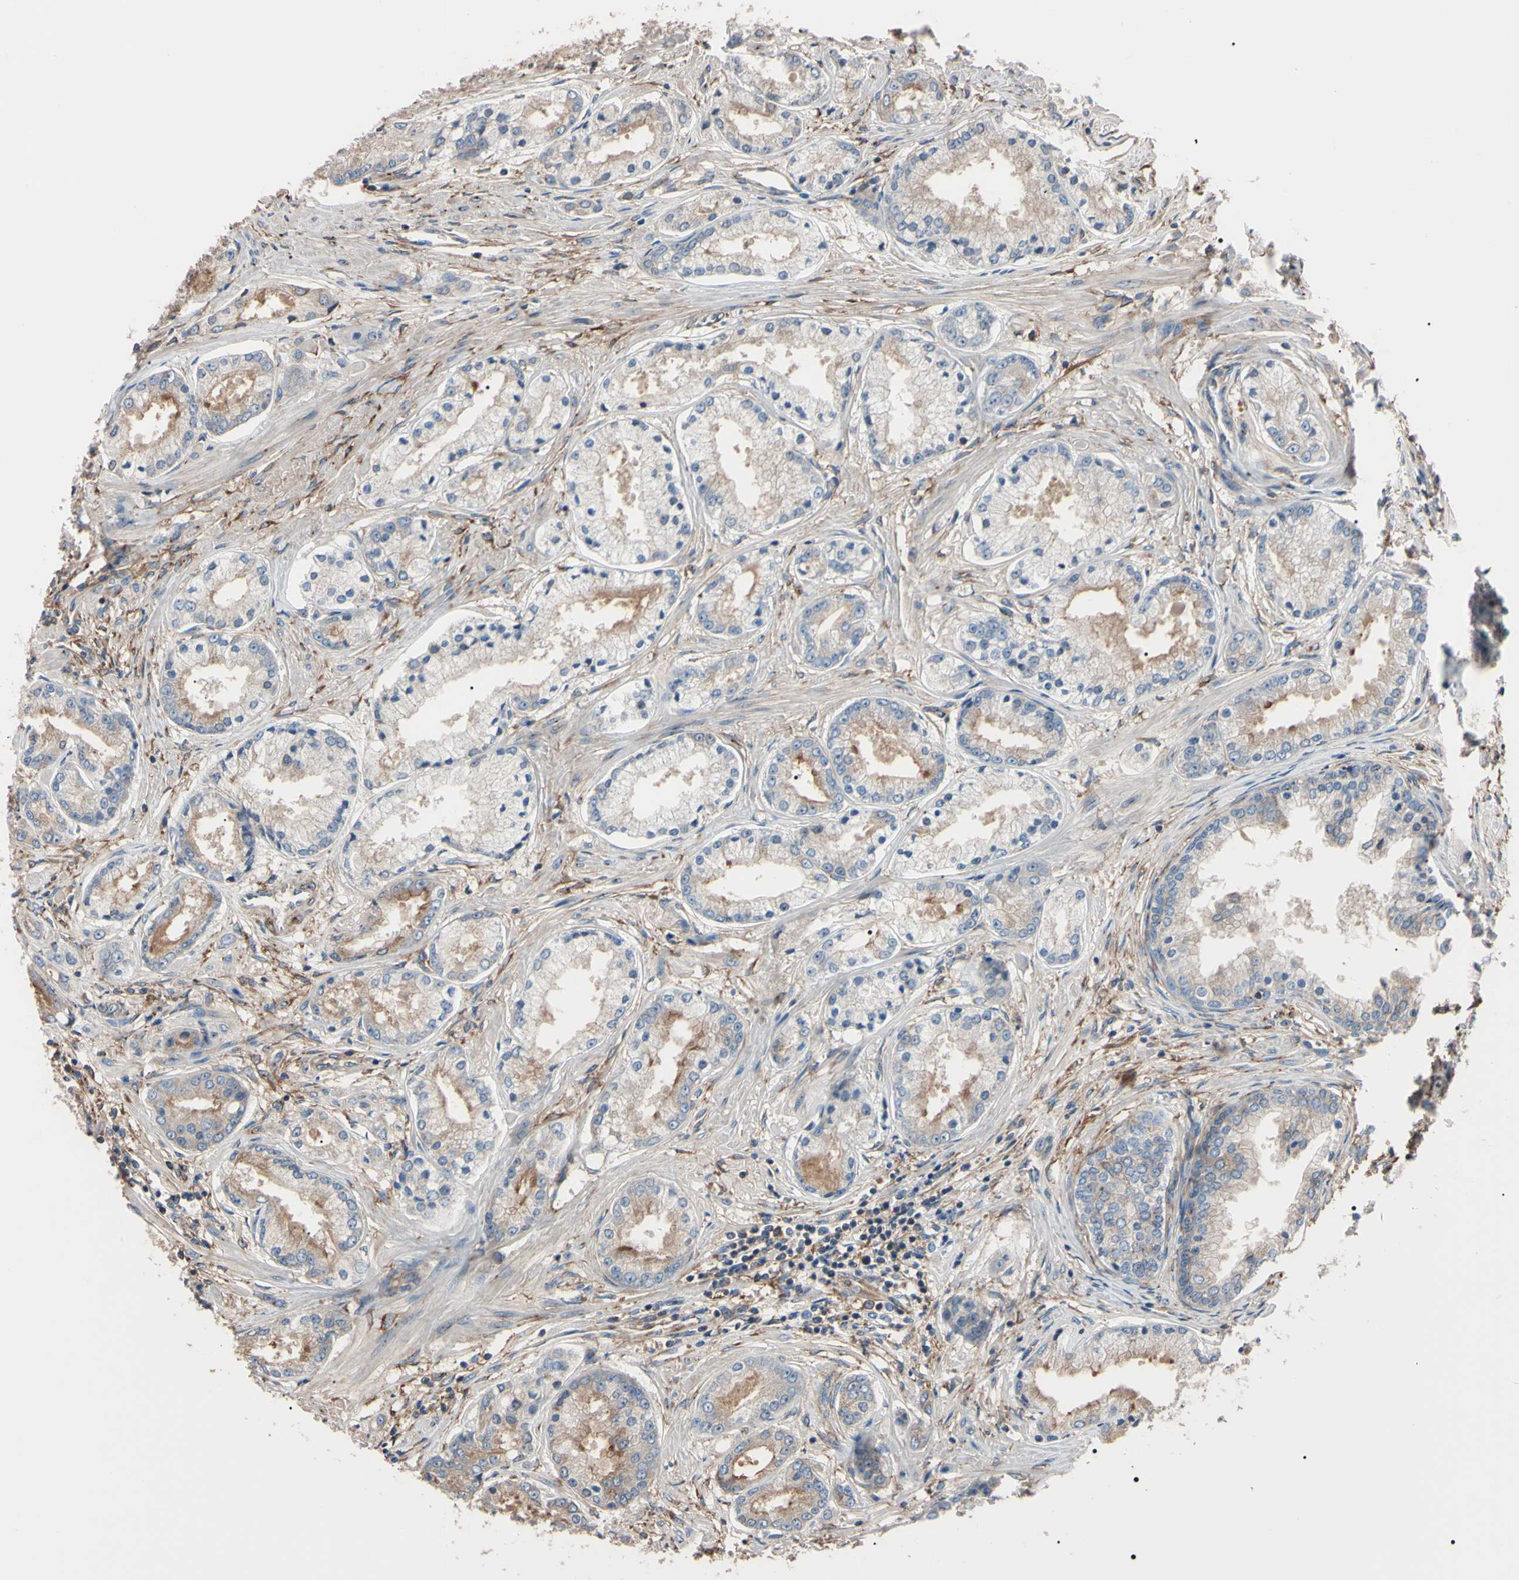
{"staining": {"intensity": "weak", "quantity": ">75%", "location": "cytoplasmic/membranous"}, "tissue": "prostate cancer", "cell_type": "Tumor cells", "image_type": "cancer", "snomed": [{"axis": "morphology", "description": "Adenocarcinoma, High grade"}, {"axis": "topography", "description": "Prostate"}], "caption": "Human prostate cancer stained with a protein marker exhibits weak staining in tumor cells.", "gene": "PRKACA", "patient": {"sex": "male", "age": 59}}